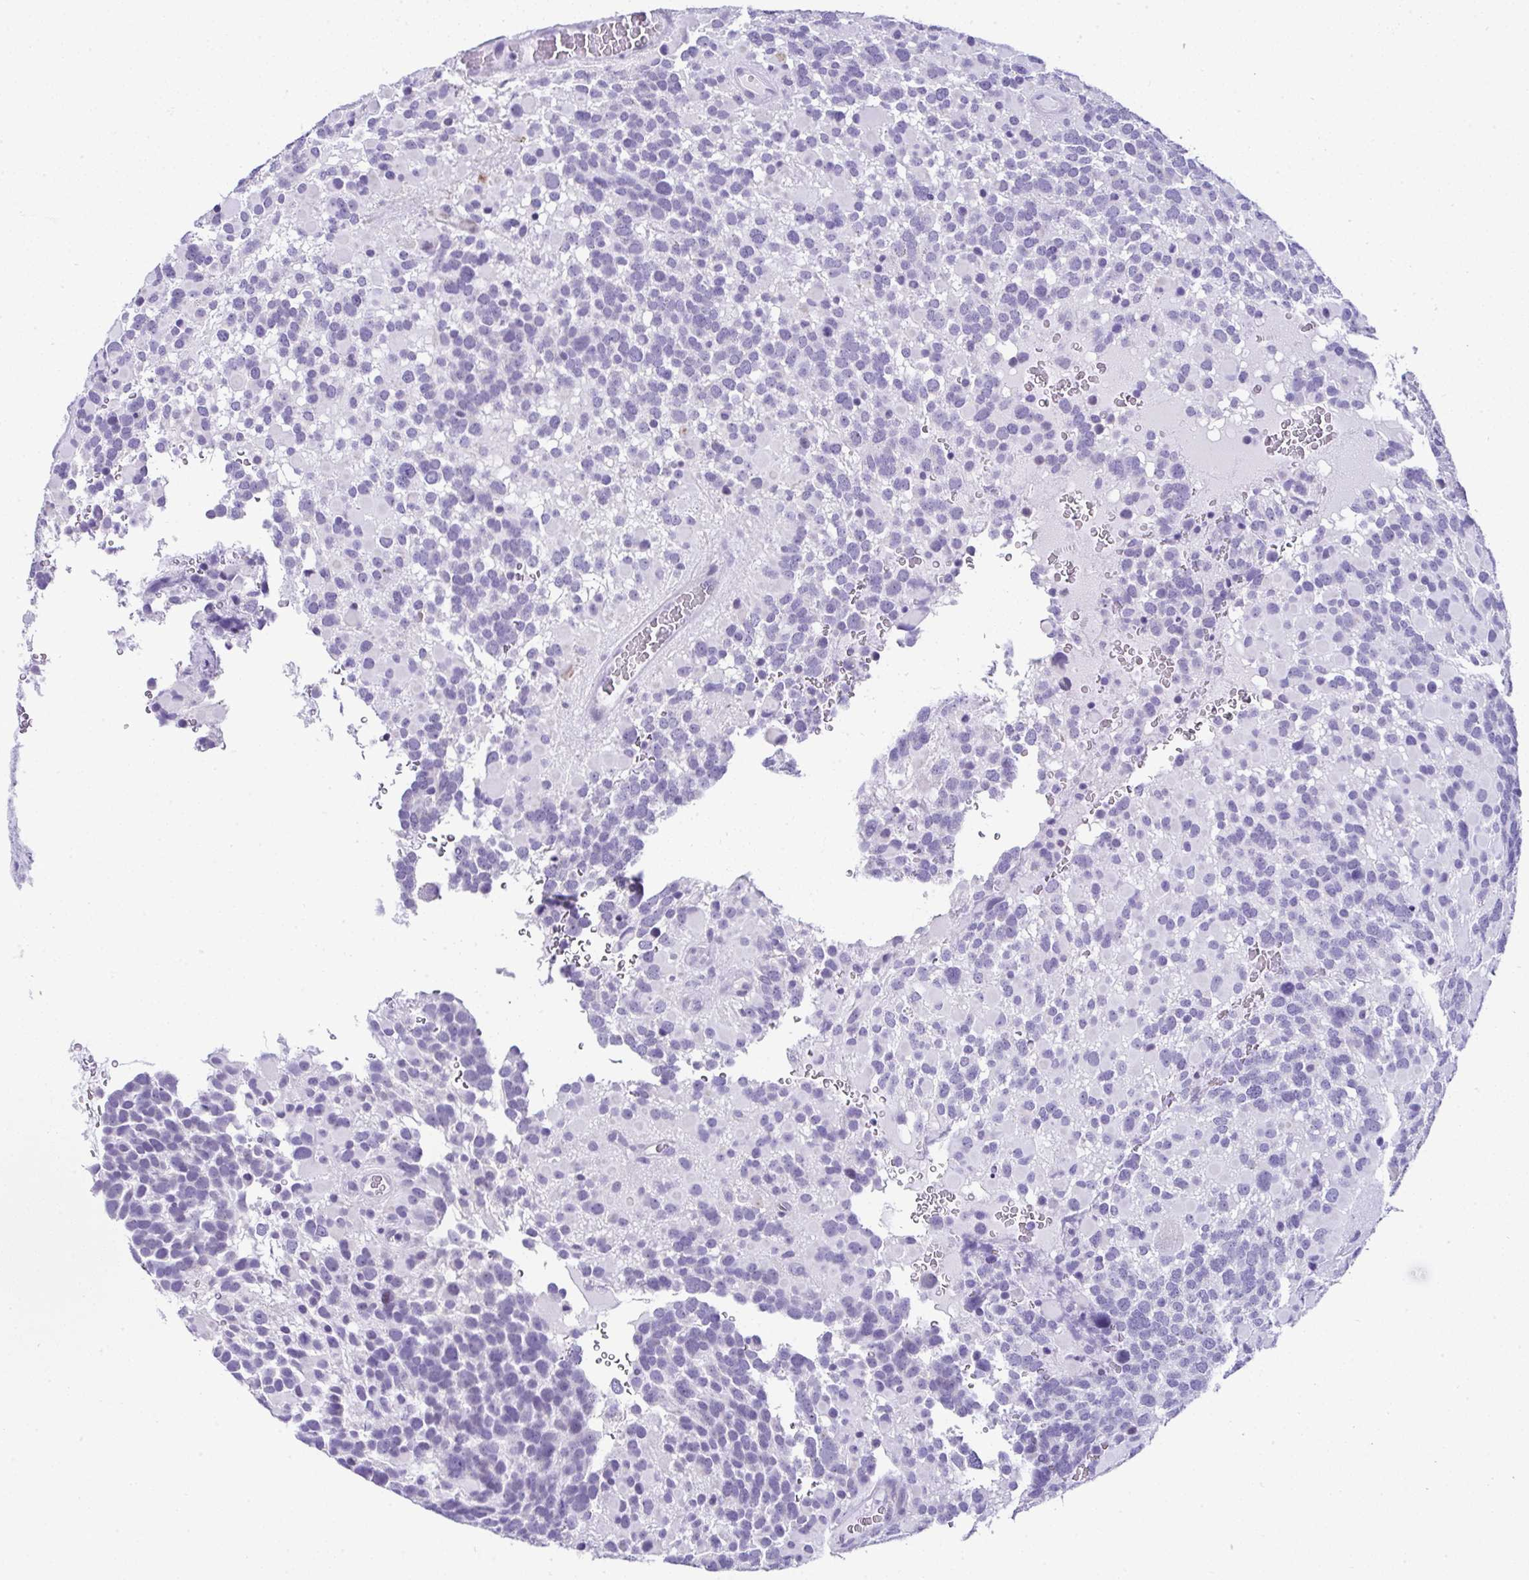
{"staining": {"intensity": "negative", "quantity": "none", "location": "none"}, "tissue": "glioma", "cell_type": "Tumor cells", "image_type": "cancer", "snomed": [{"axis": "morphology", "description": "Glioma, malignant, High grade"}, {"axis": "topography", "description": "Brain"}], "caption": "There is no significant expression in tumor cells of glioma.", "gene": "RNF183", "patient": {"sex": "female", "age": 40}}